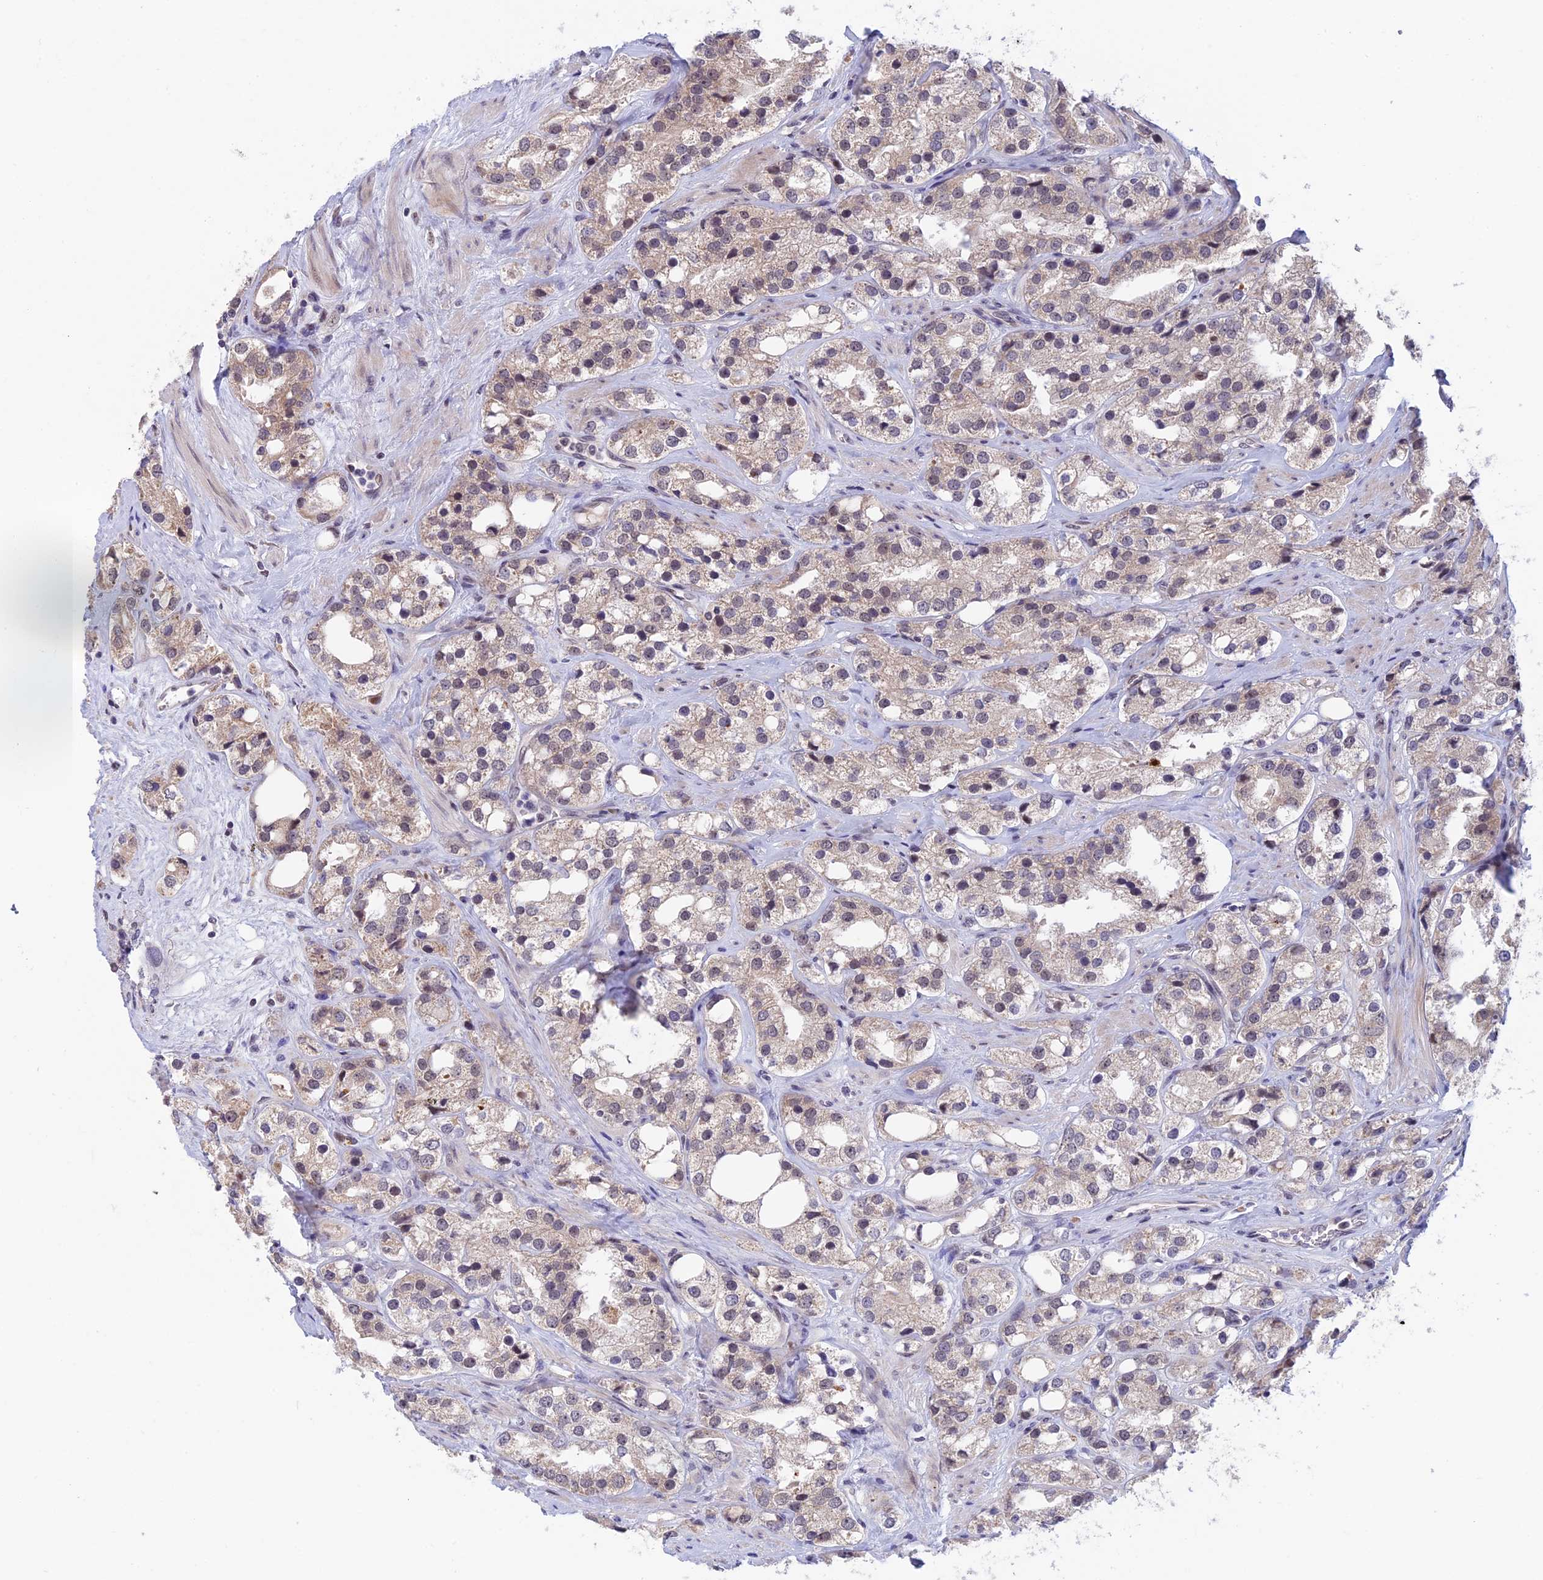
{"staining": {"intensity": "weak", "quantity": "<25%", "location": "cytoplasmic/membranous"}, "tissue": "prostate cancer", "cell_type": "Tumor cells", "image_type": "cancer", "snomed": [{"axis": "morphology", "description": "Adenocarcinoma, NOS"}, {"axis": "topography", "description": "Prostate"}], "caption": "Immunohistochemistry (IHC) photomicrograph of neoplastic tissue: human prostate adenocarcinoma stained with DAB demonstrates no significant protein staining in tumor cells.", "gene": "POLR2C", "patient": {"sex": "male", "age": 79}}